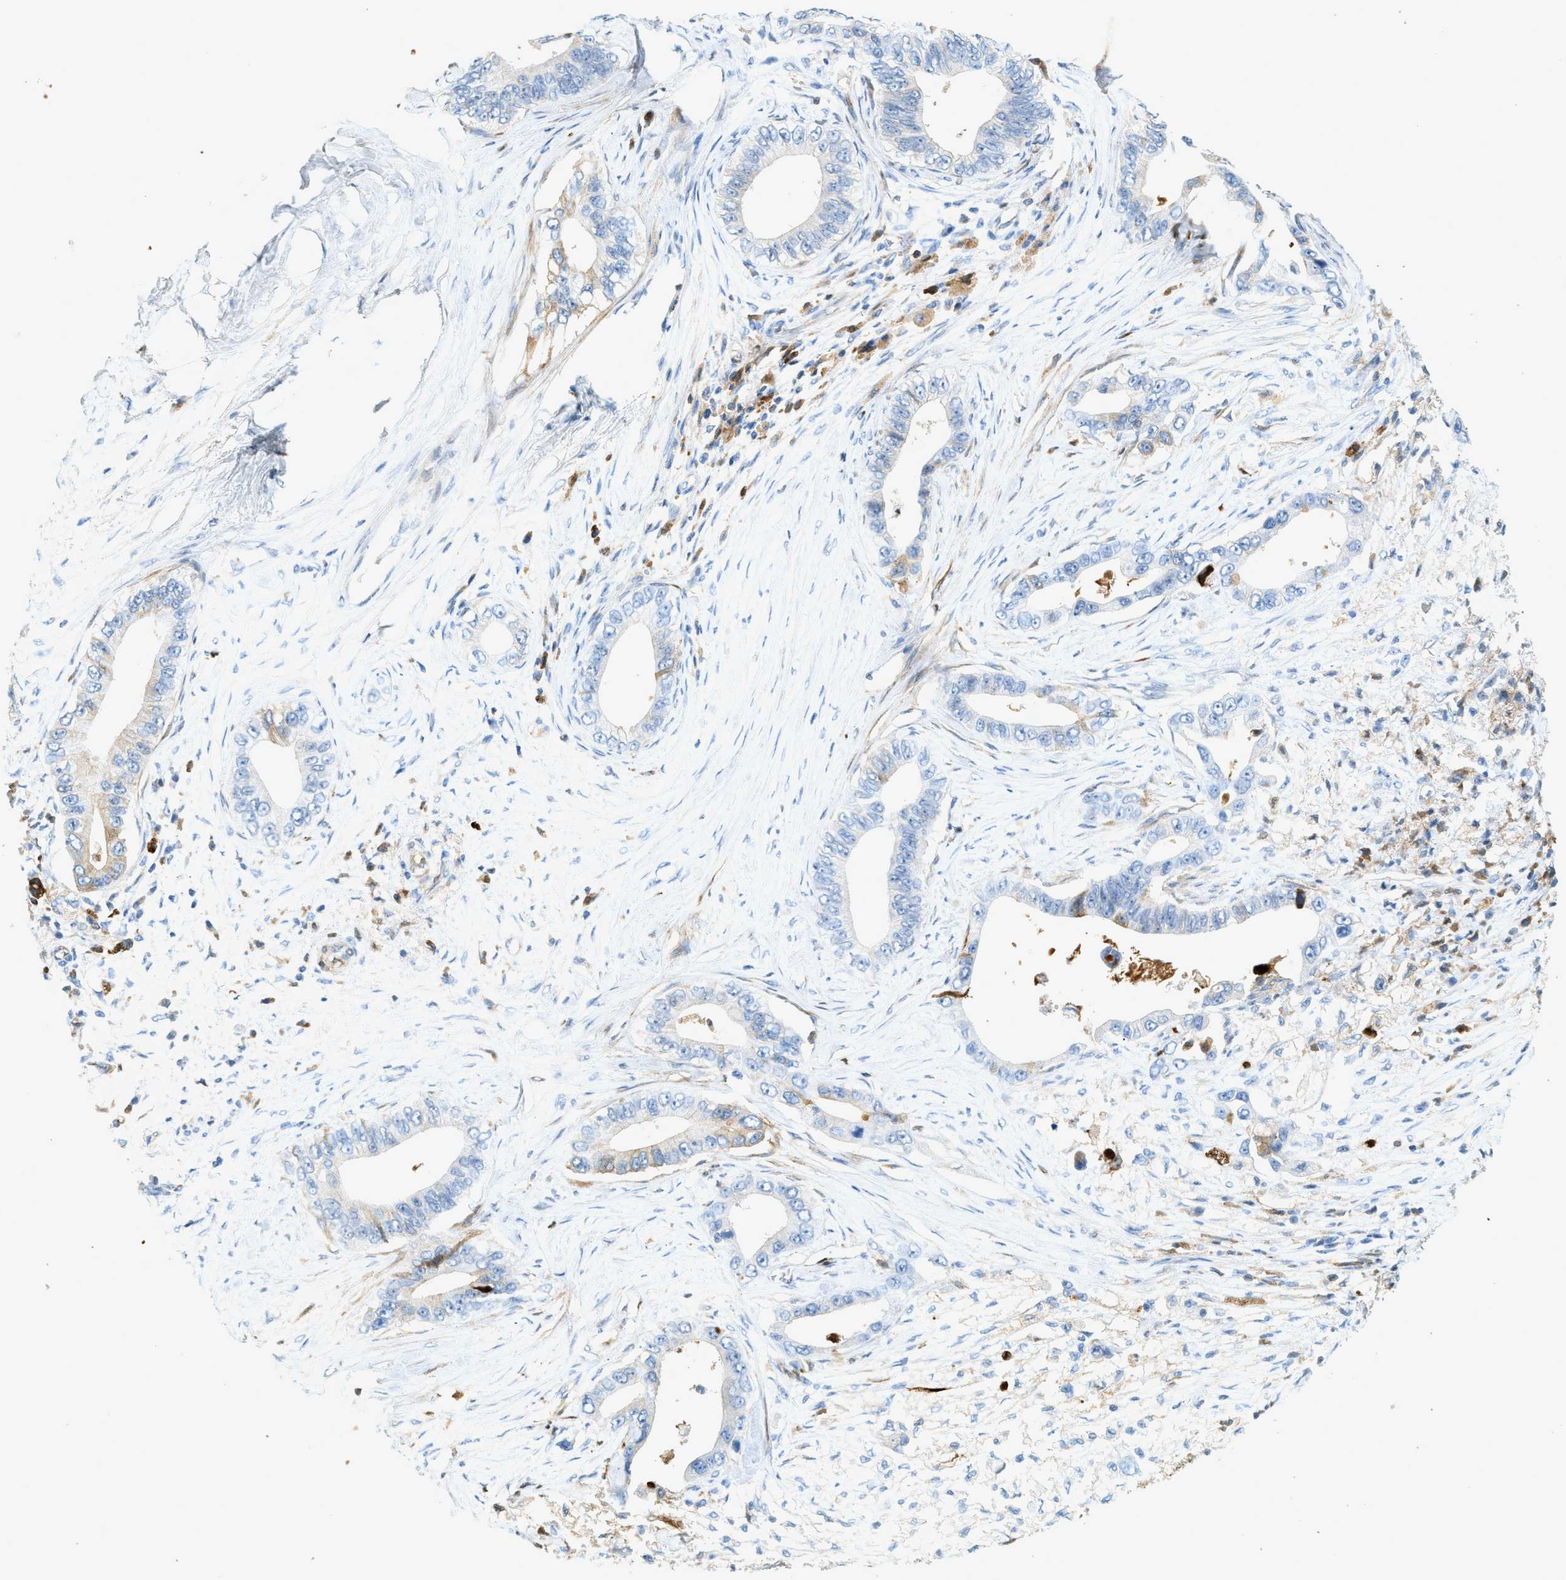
{"staining": {"intensity": "weak", "quantity": "<25%", "location": "cytoplasmic/membranous"}, "tissue": "pancreatic cancer", "cell_type": "Tumor cells", "image_type": "cancer", "snomed": [{"axis": "morphology", "description": "Adenocarcinoma, NOS"}, {"axis": "topography", "description": "Pancreas"}], "caption": "The immunohistochemistry histopathology image has no significant staining in tumor cells of pancreatic cancer (adenocarcinoma) tissue.", "gene": "F2", "patient": {"sex": "male", "age": 77}}